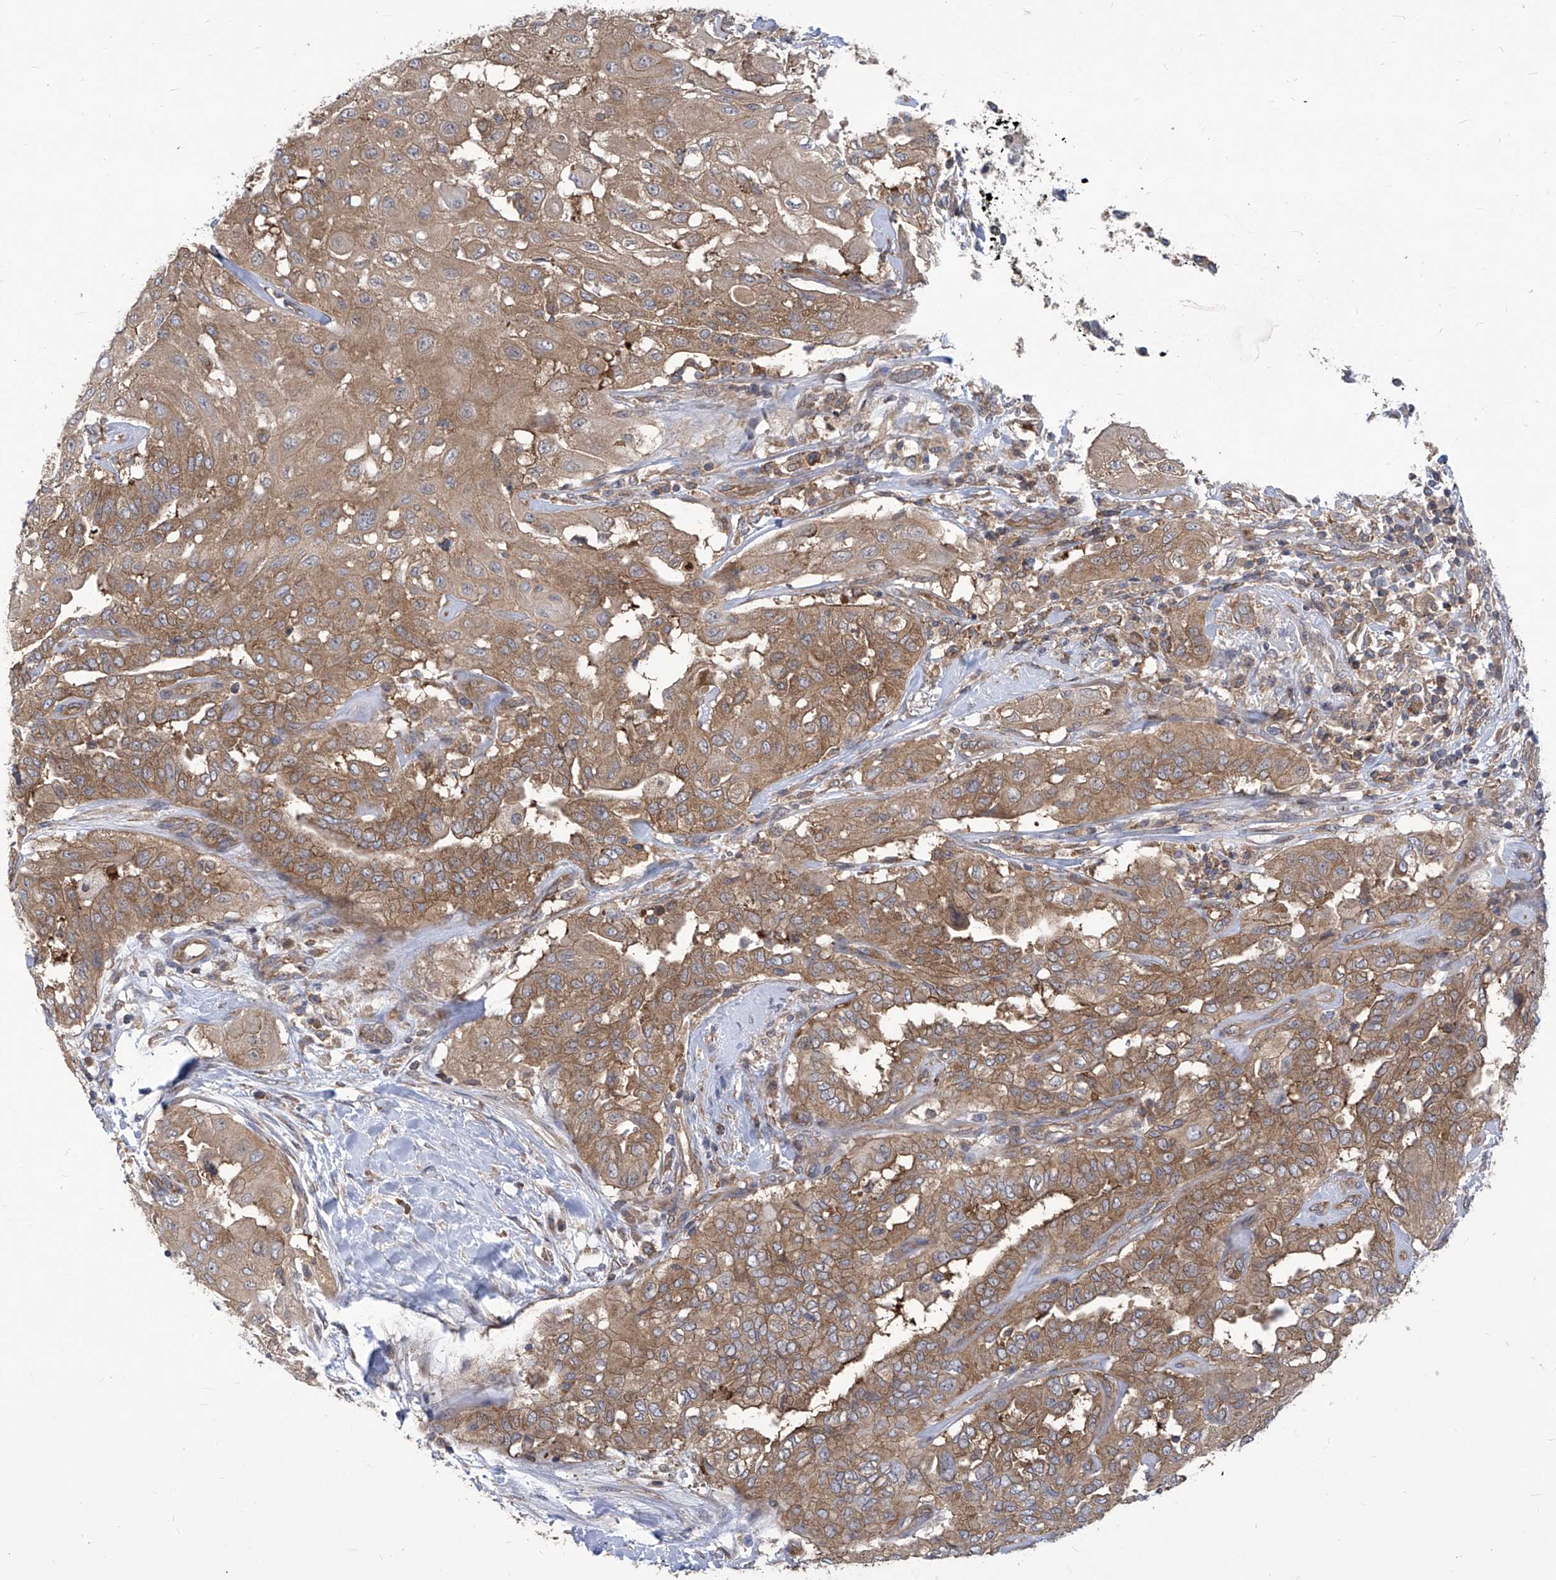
{"staining": {"intensity": "moderate", "quantity": ">75%", "location": "cytoplasmic/membranous"}, "tissue": "thyroid cancer", "cell_type": "Tumor cells", "image_type": "cancer", "snomed": [{"axis": "morphology", "description": "Papillary adenocarcinoma, NOS"}, {"axis": "topography", "description": "Thyroid gland"}], "caption": "A medium amount of moderate cytoplasmic/membranous staining is present in about >75% of tumor cells in thyroid cancer (papillary adenocarcinoma) tissue.", "gene": "EIF3M", "patient": {"sex": "female", "age": 59}}